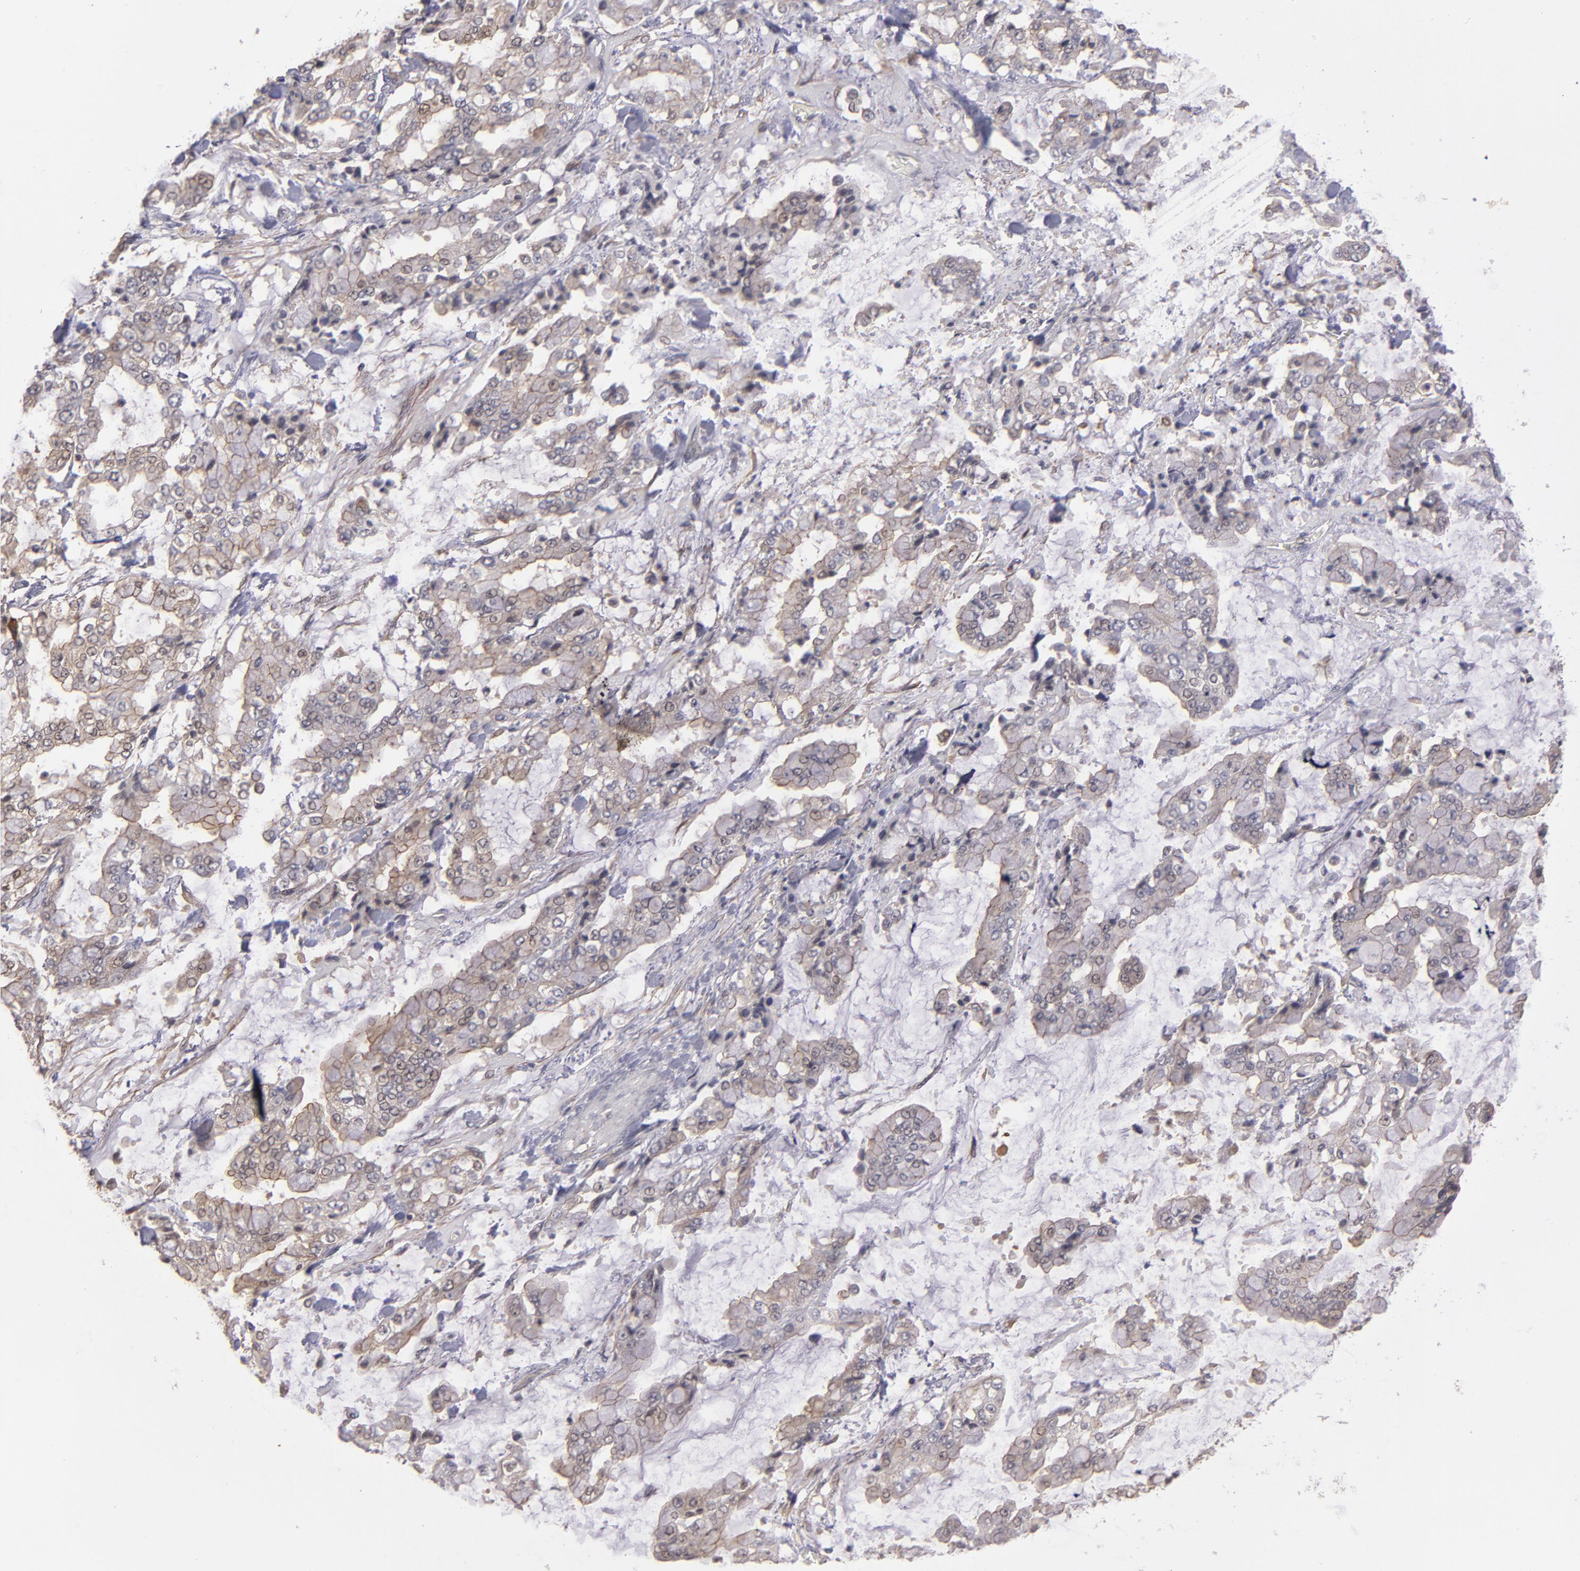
{"staining": {"intensity": "weak", "quantity": "<25%", "location": "cytoplasmic/membranous"}, "tissue": "stomach cancer", "cell_type": "Tumor cells", "image_type": "cancer", "snomed": [{"axis": "morphology", "description": "Normal tissue, NOS"}, {"axis": "morphology", "description": "Adenocarcinoma, NOS"}, {"axis": "topography", "description": "Stomach, upper"}, {"axis": "topography", "description": "Stomach"}], "caption": "Stomach adenocarcinoma was stained to show a protein in brown. There is no significant positivity in tumor cells. (DAB (3,3'-diaminobenzidine) IHC visualized using brightfield microscopy, high magnification).", "gene": "CTSO", "patient": {"sex": "male", "age": 76}}